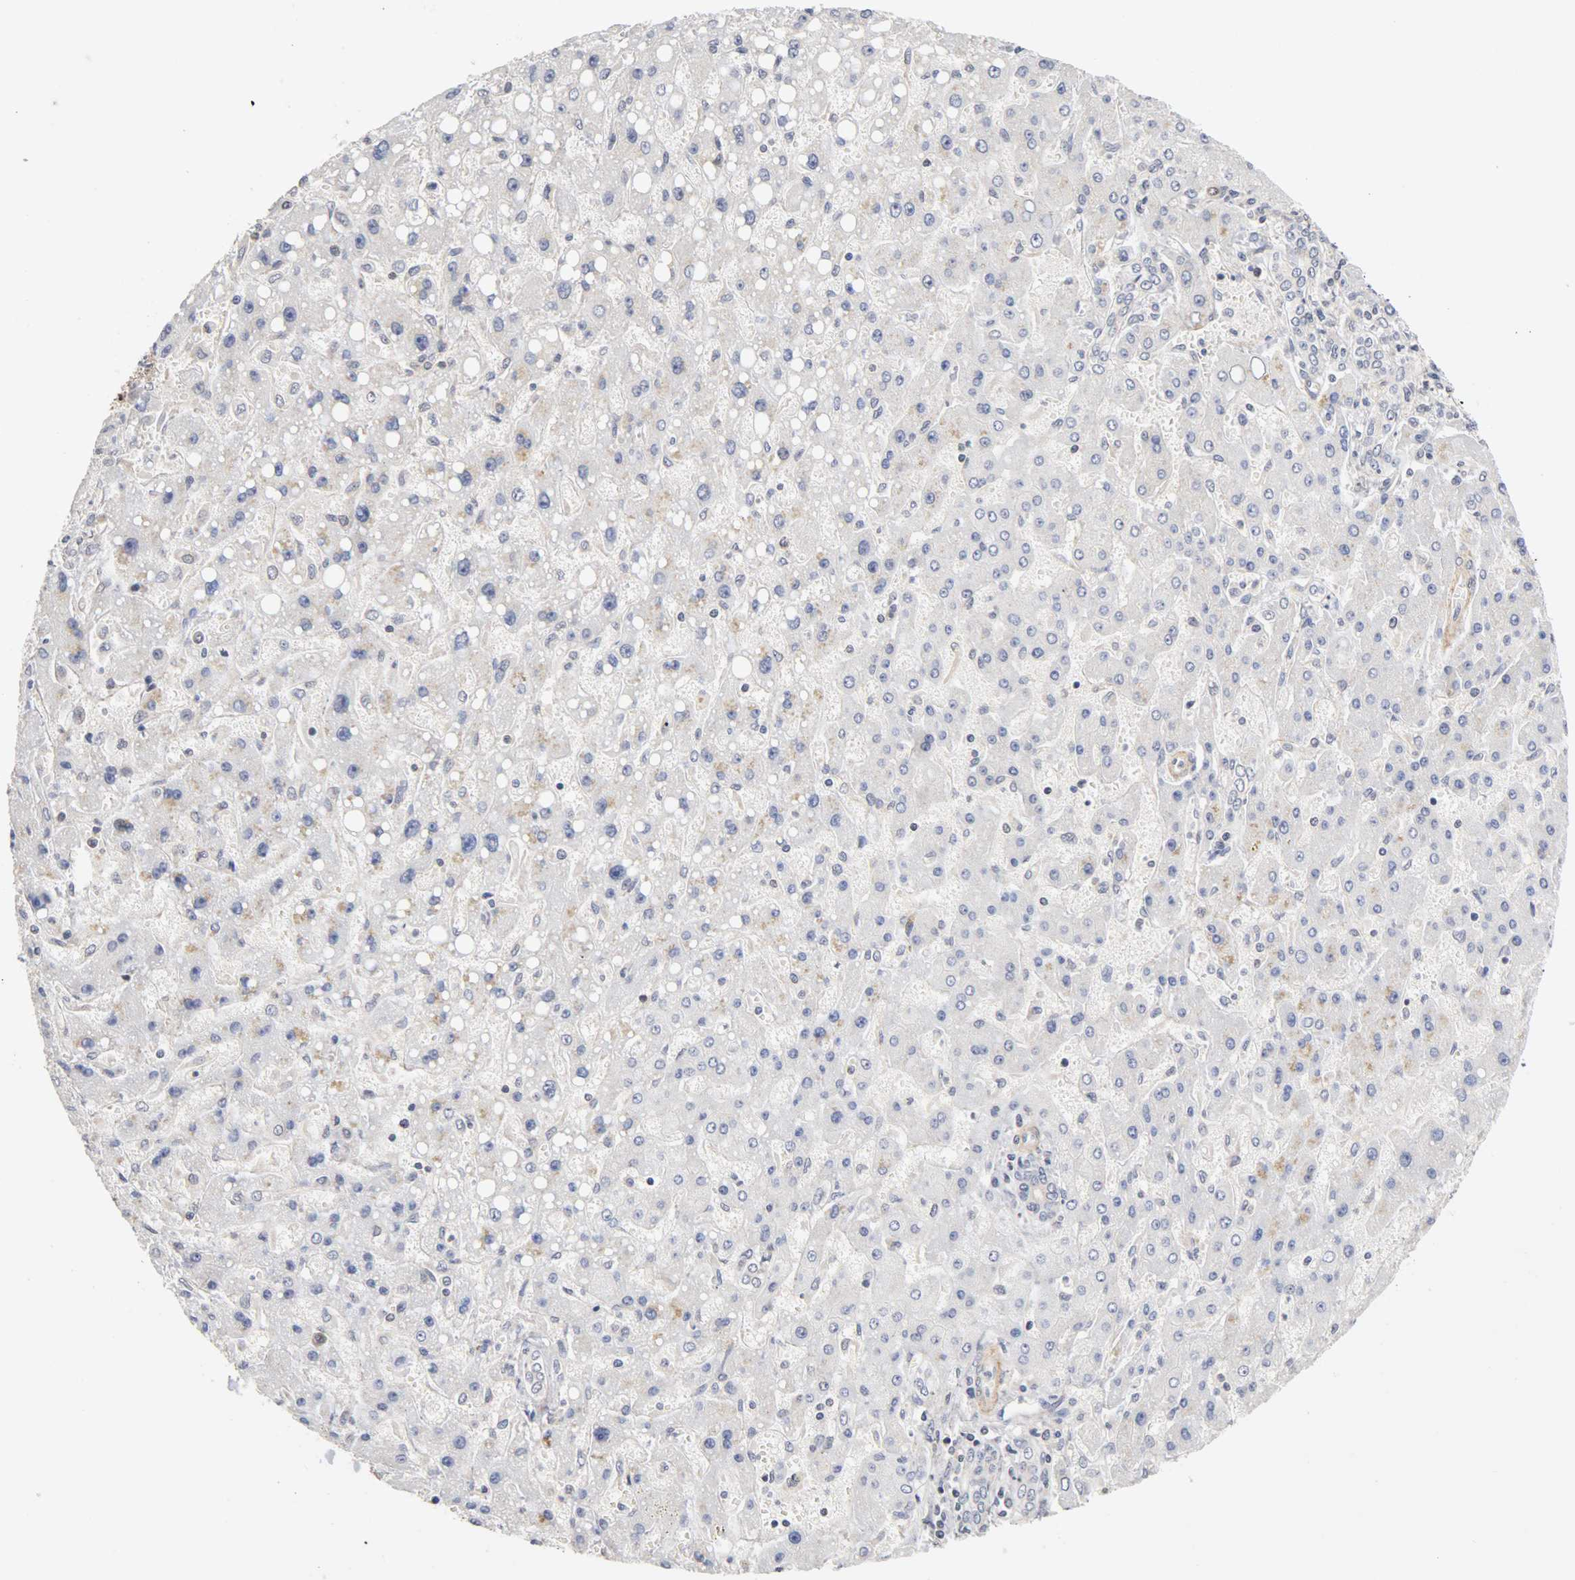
{"staining": {"intensity": "moderate", "quantity": "25%-75%", "location": "cytoplasmic/membranous,nuclear"}, "tissue": "liver cancer", "cell_type": "Tumor cells", "image_type": "cancer", "snomed": [{"axis": "morphology", "description": "Carcinoma, Hepatocellular, NOS"}, {"axis": "topography", "description": "Liver"}], "caption": "Liver hepatocellular carcinoma stained with a protein marker exhibits moderate staining in tumor cells.", "gene": "UBE2M", "patient": {"sex": "female", "age": 53}}